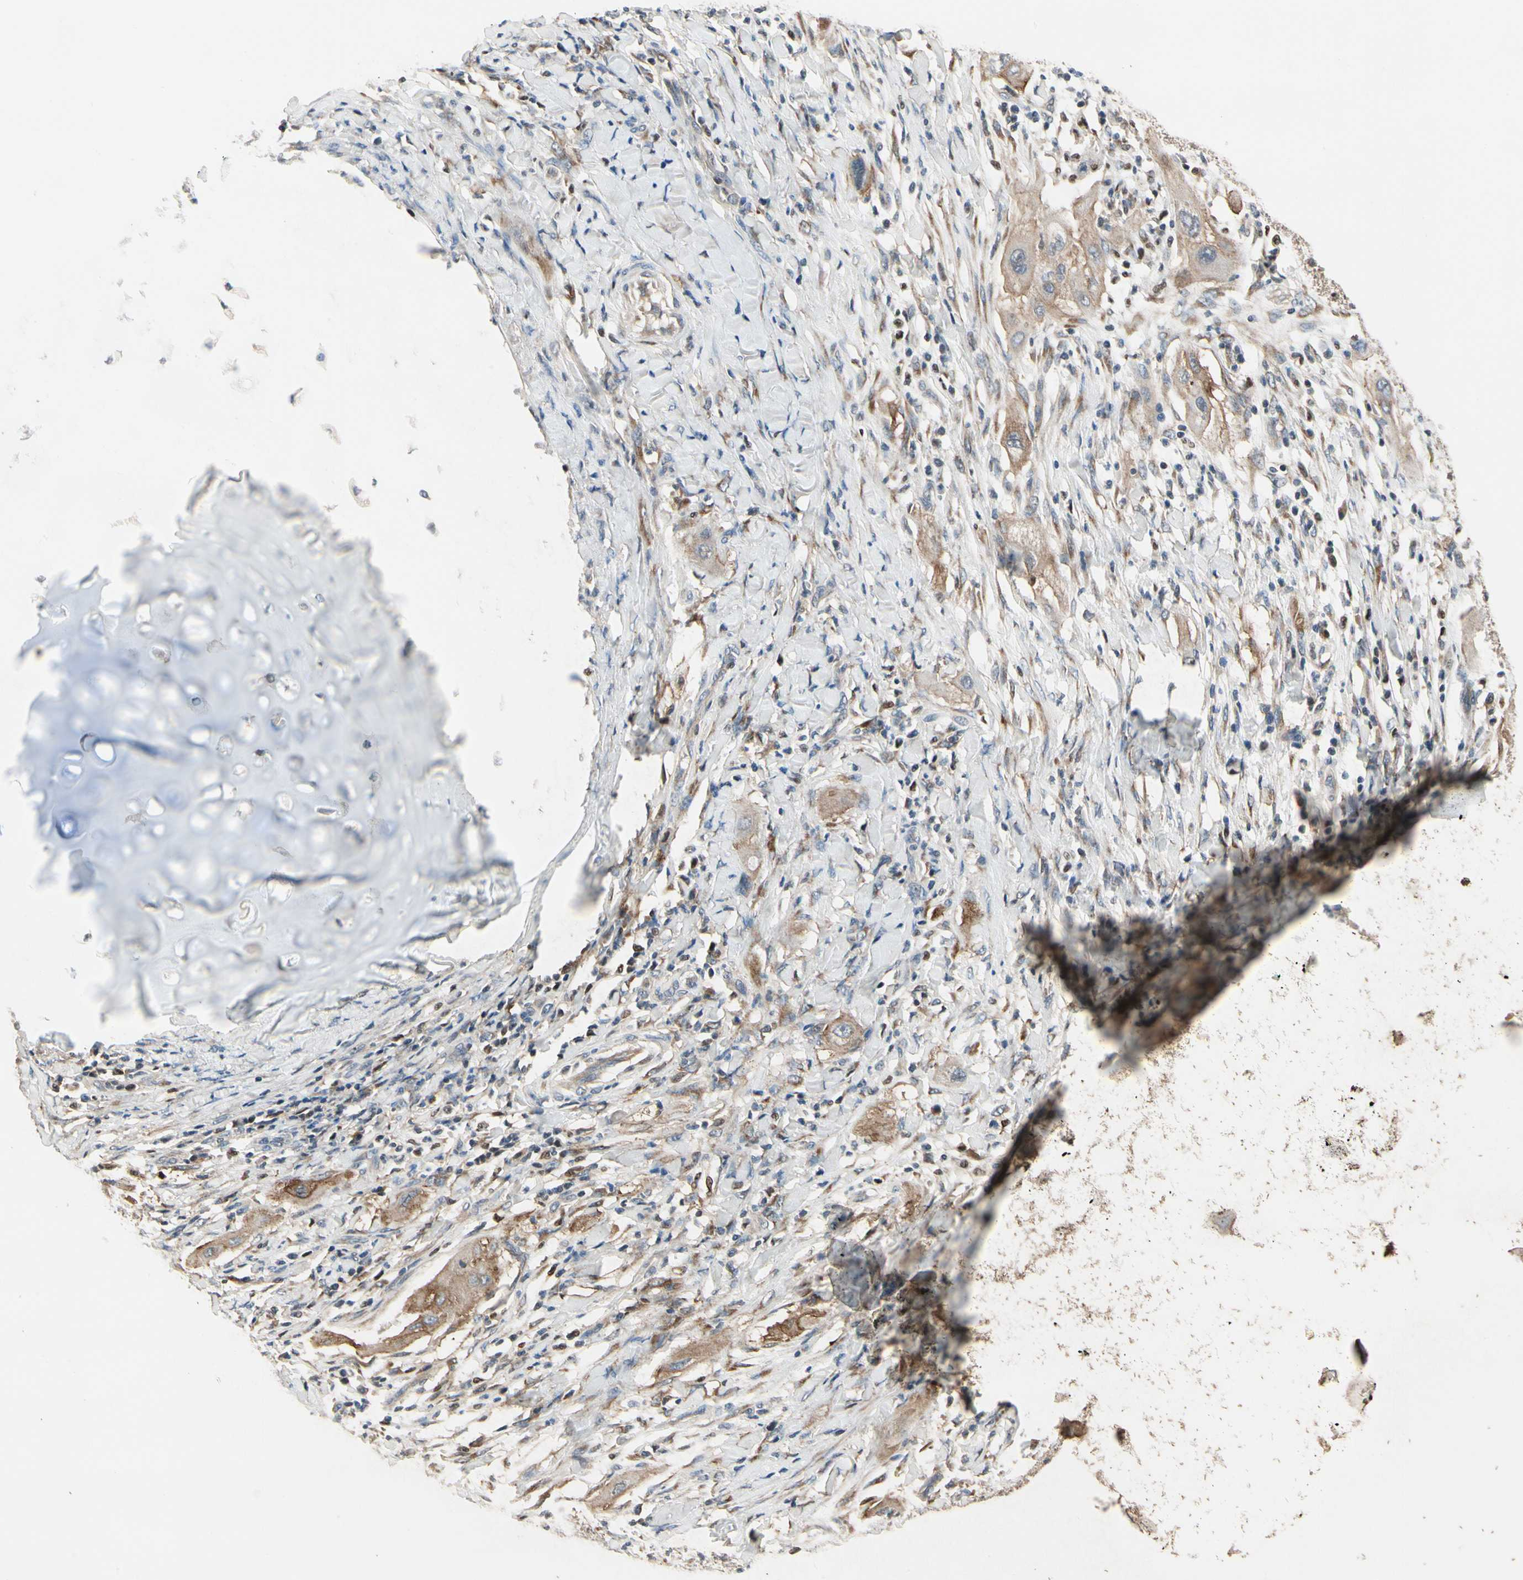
{"staining": {"intensity": "moderate", "quantity": ">75%", "location": "cytoplasmic/membranous"}, "tissue": "lung cancer", "cell_type": "Tumor cells", "image_type": "cancer", "snomed": [{"axis": "morphology", "description": "Squamous cell carcinoma, NOS"}, {"axis": "topography", "description": "Lung"}], "caption": "Lung cancer stained with IHC displays moderate cytoplasmic/membranous positivity in approximately >75% of tumor cells.", "gene": "CGREF1", "patient": {"sex": "female", "age": 47}}